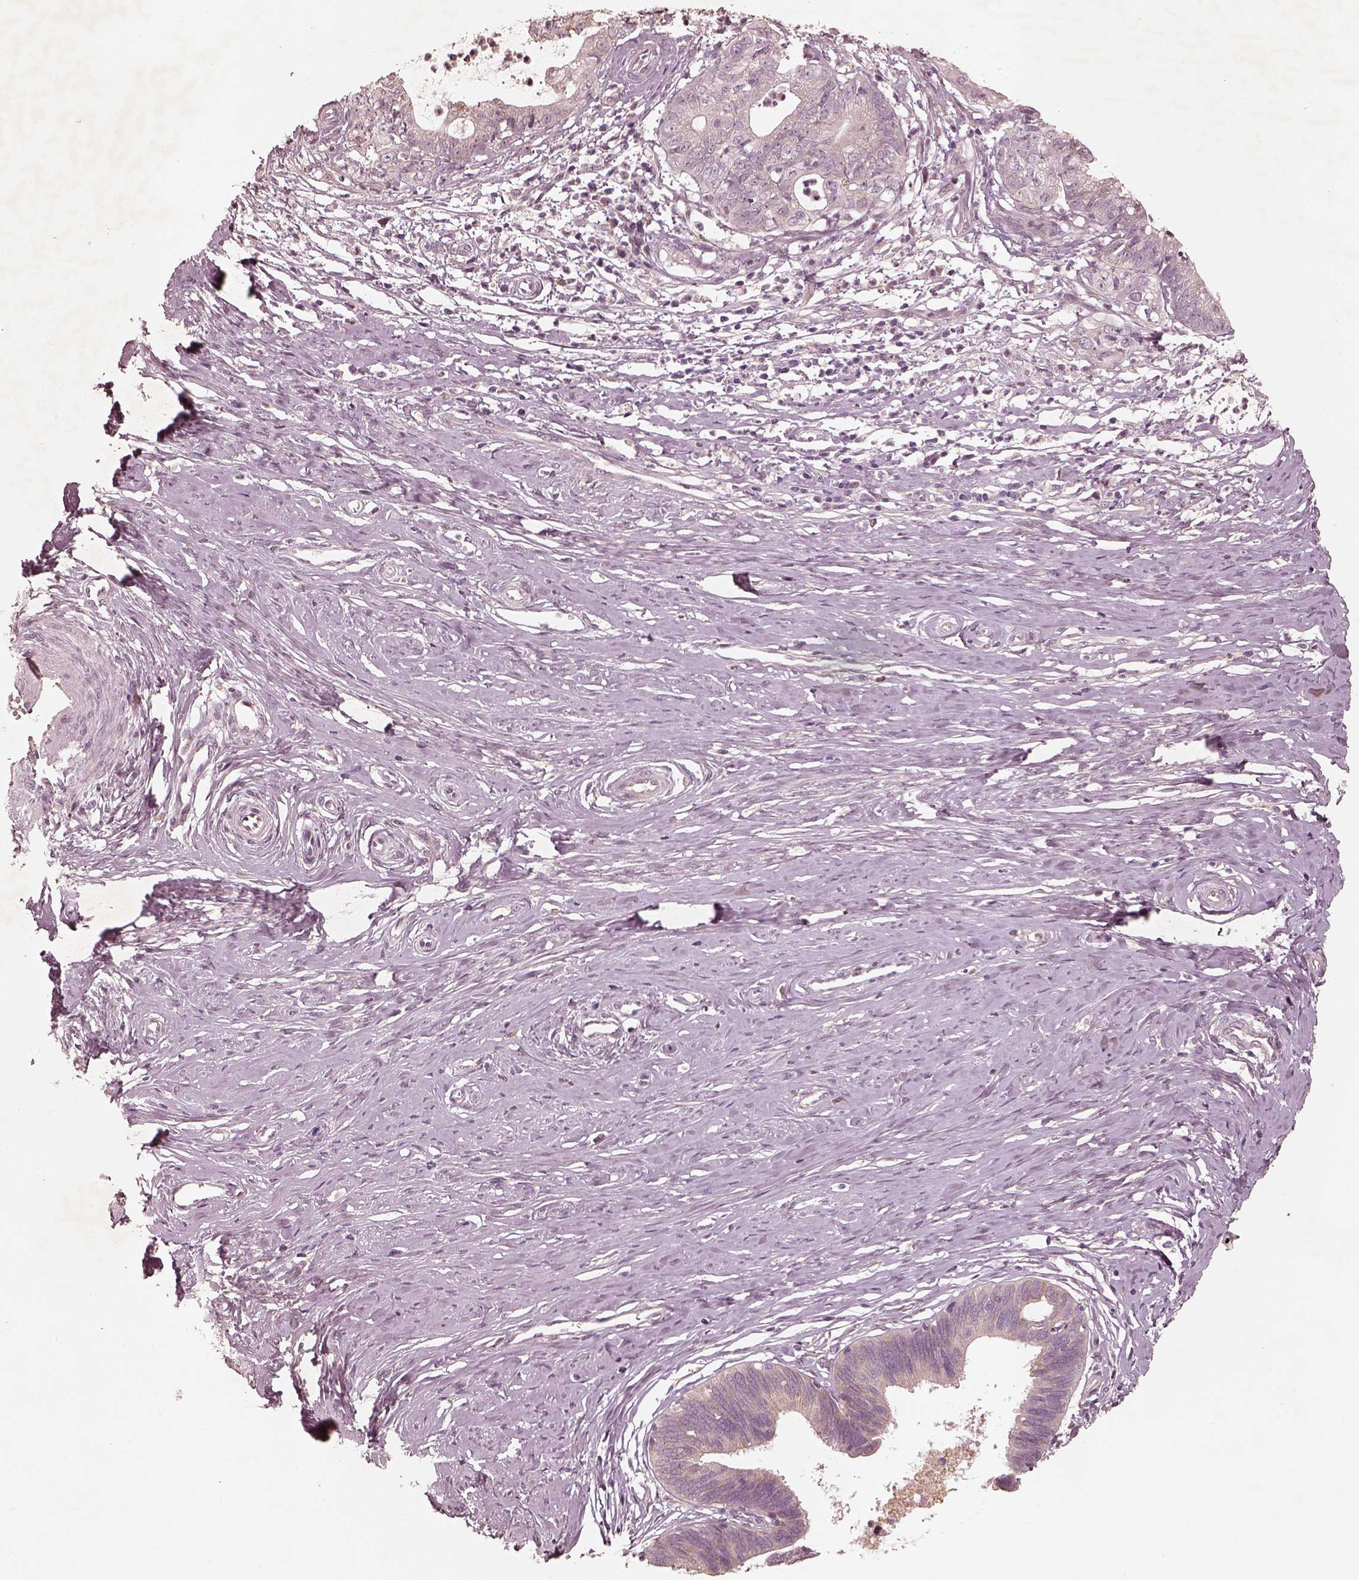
{"staining": {"intensity": "weak", "quantity": ">75%", "location": "cytoplasmic/membranous"}, "tissue": "cervical cancer", "cell_type": "Tumor cells", "image_type": "cancer", "snomed": [{"axis": "morphology", "description": "Normal tissue, NOS"}, {"axis": "morphology", "description": "Adenocarcinoma, NOS"}, {"axis": "topography", "description": "Cervix"}], "caption": "This photomicrograph displays IHC staining of cervical cancer (adenocarcinoma), with low weak cytoplasmic/membranous staining in approximately >75% of tumor cells.", "gene": "WLS", "patient": {"sex": "female", "age": 38}}